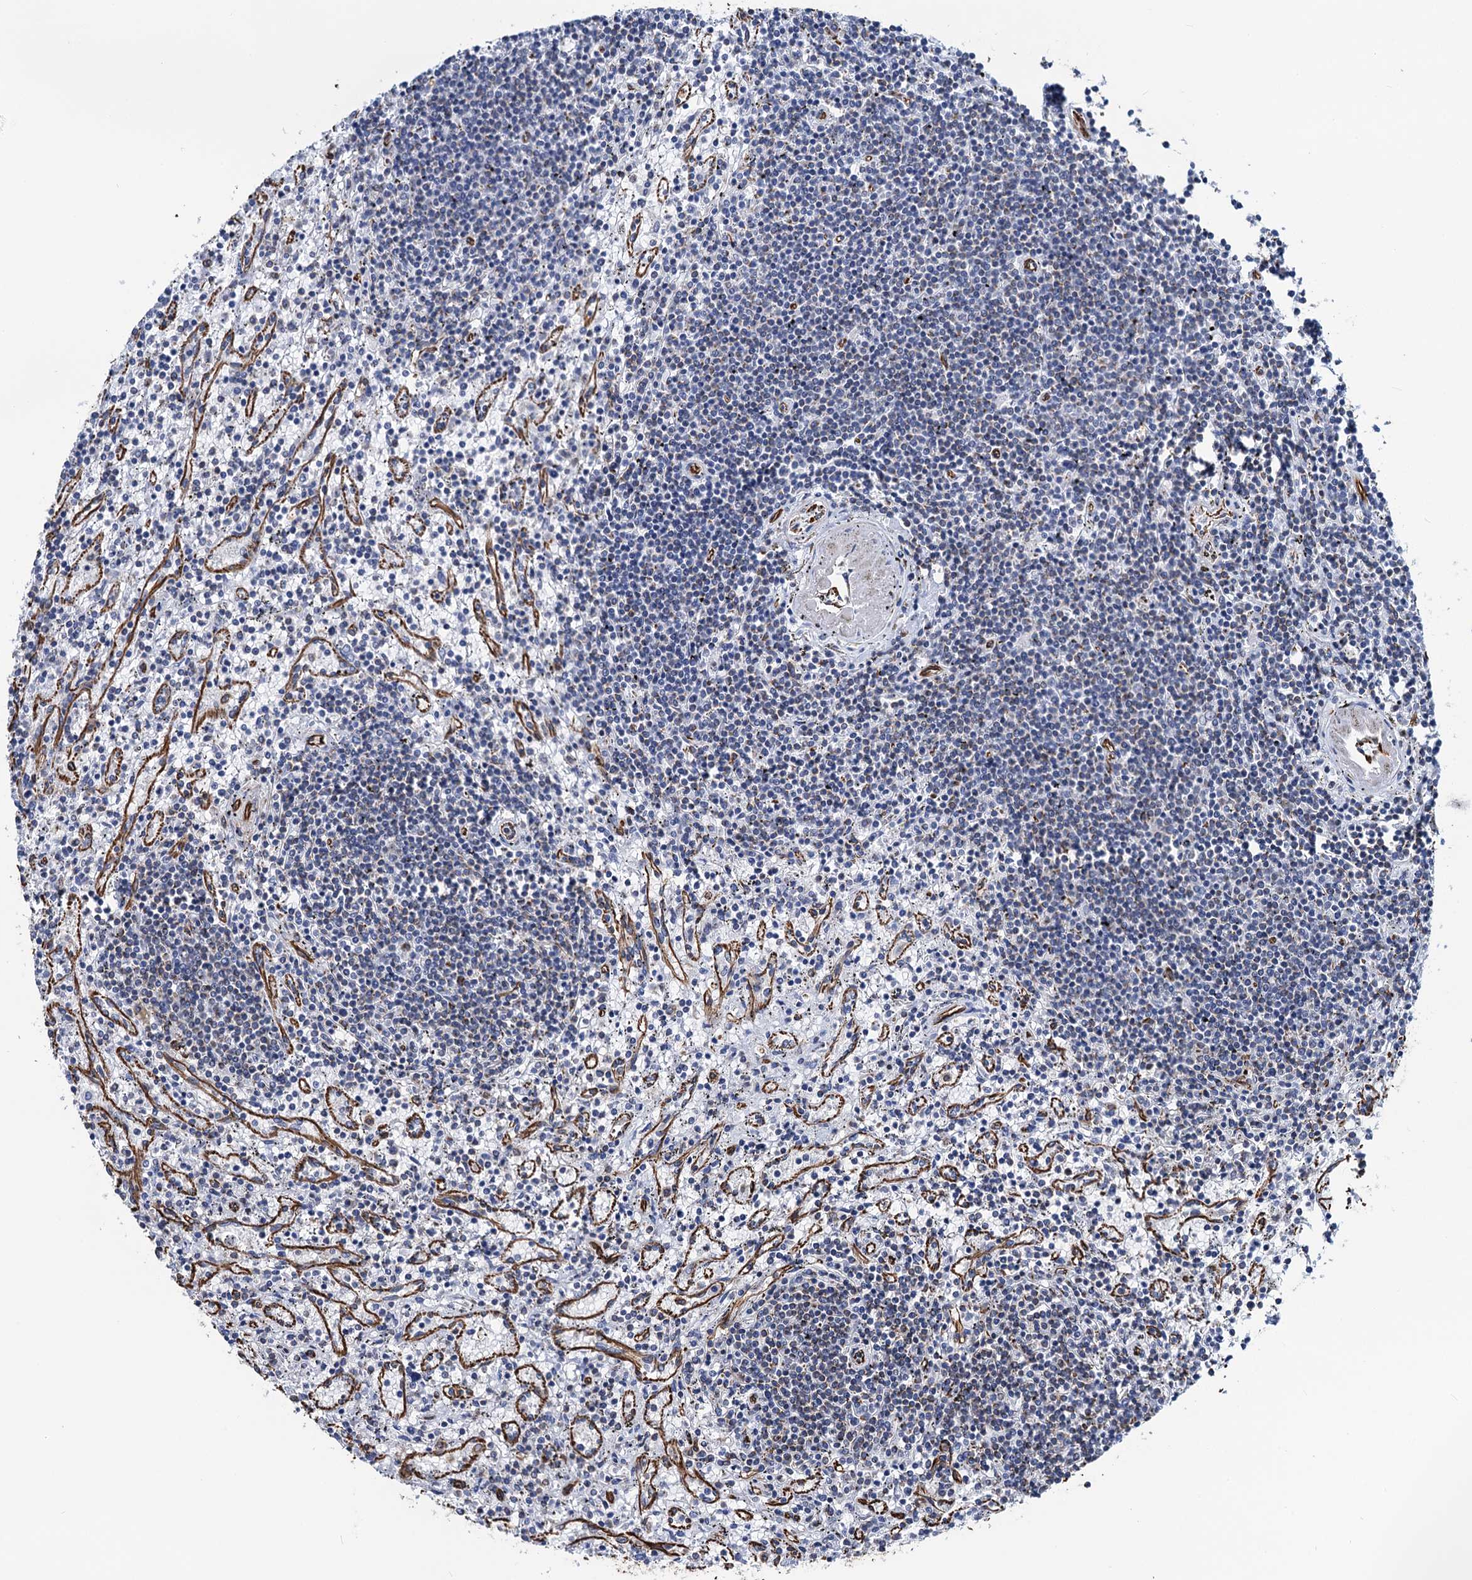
{"staining": {"intensity": "negative", "quantity": "none", "location": "none"}, "tissue": "lymphoma", "cell_type": "Tumor cells", "image_type": "cancer", "snomed": [{"axis": "morphology", "description": "Malignant lymphoma, non-Hodgkin's type, Low grade"}, {"axis": "topography", "description": "Spleen"}], "caption": "Human lymphoma stained for a protein using immunohistochemistry shows no expression in tumor cells.", "gene": "PGM2", "patient": {"sex": "male", "age": 76}}